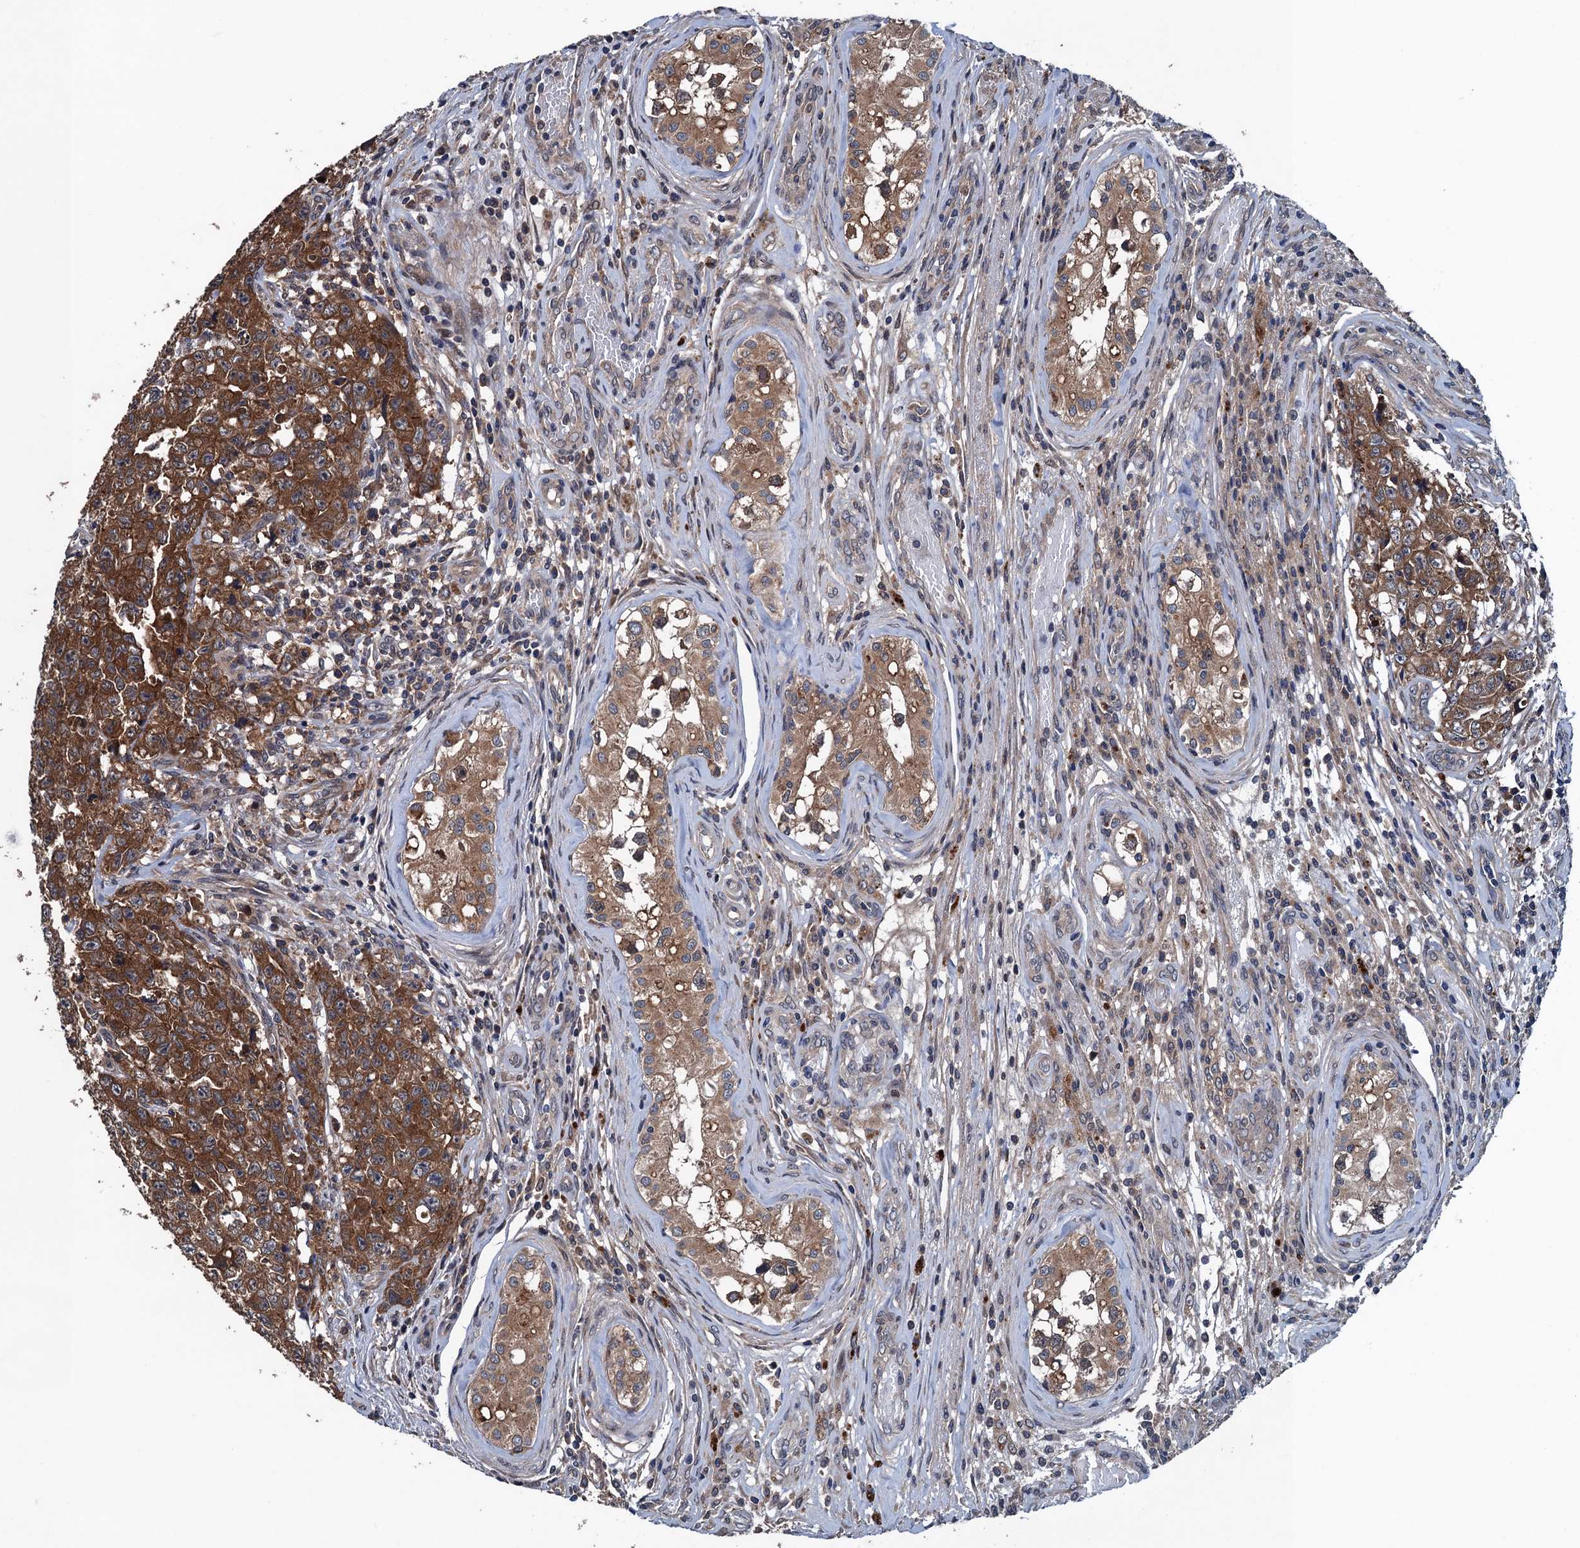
{"staining": {"intensity": "strong", "quantity": ">75%", "location": "cytoplasmic/membranous"}, "tissue": "testis cancer", "cell_type": "Tumor cells", "image_type": "cancer", "snomed": [{"axis": "morphology", "description": "Carcinoma, Embryonal, NOS"}, {"axis": "topography", "description": "Testis"}], "caption": "The immunohistochemical stain shows strong cytoplasmic/membranous positivity in tumor cells of testis cancer tissue.", "gene": "BLTP3B", "patient": {"sex": "male", "age": 28}}